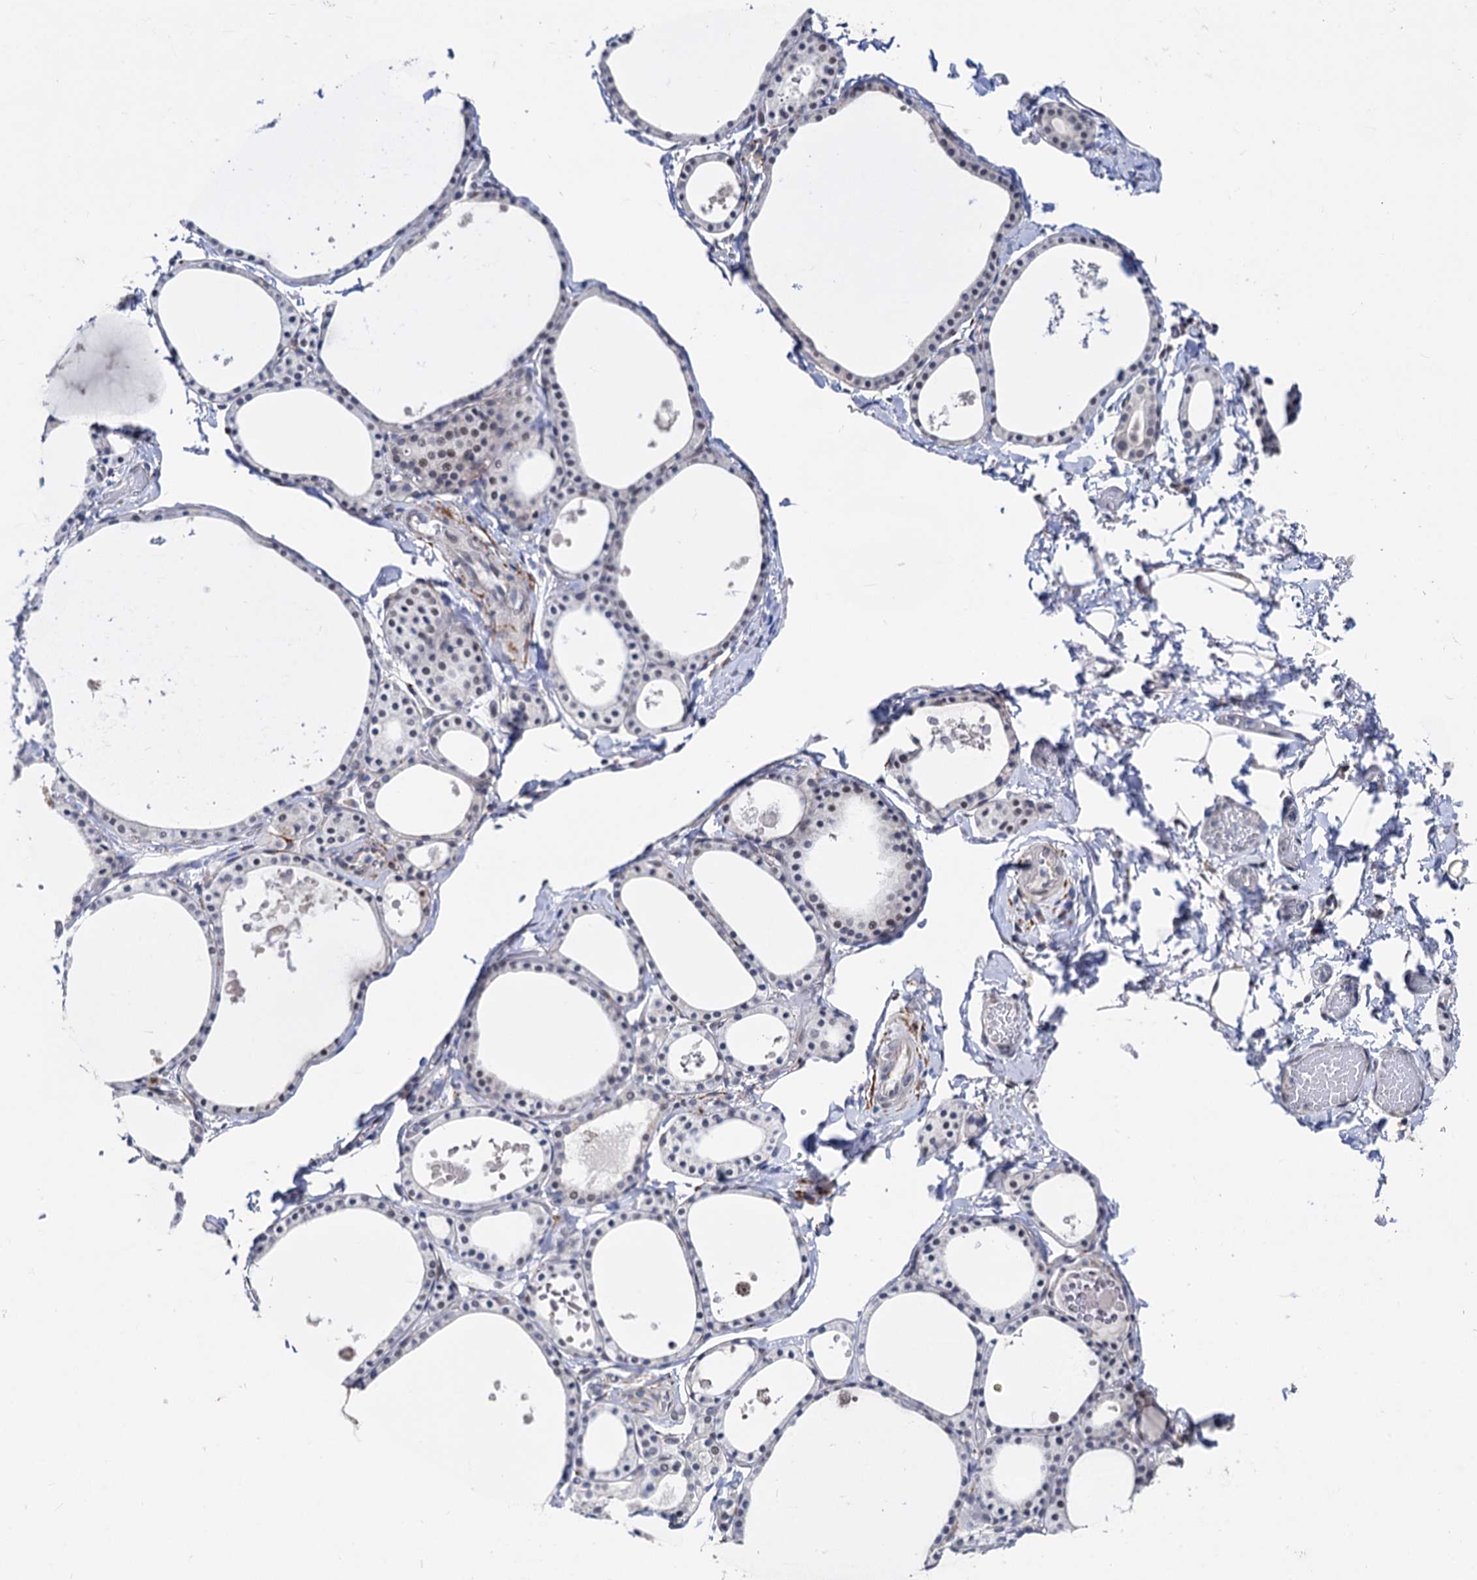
{"staining": {"intensity": "weak", "quantity": "<25%", "location": "nuclear"}, "tissue": "thyroid gland", "cell_type": "Glandular cells", "image_type": "normal", "snomed": [{"axis": "morphology", "description": "Normal tissue, NOS"}, {"axis": "topography", "description": "Thyroid gland"}], "caption": "A micrograph of thyroid gland stained for a protein exhibits no brown staining in glandular cells. The staining is performed using DAB (3,3'-diaminobenzidine) brown chromogen with nuclei counter-stained in using hematoxylin.", "gene": "CAPRIN2", "patient": {"sex": "male", "age": 56}}